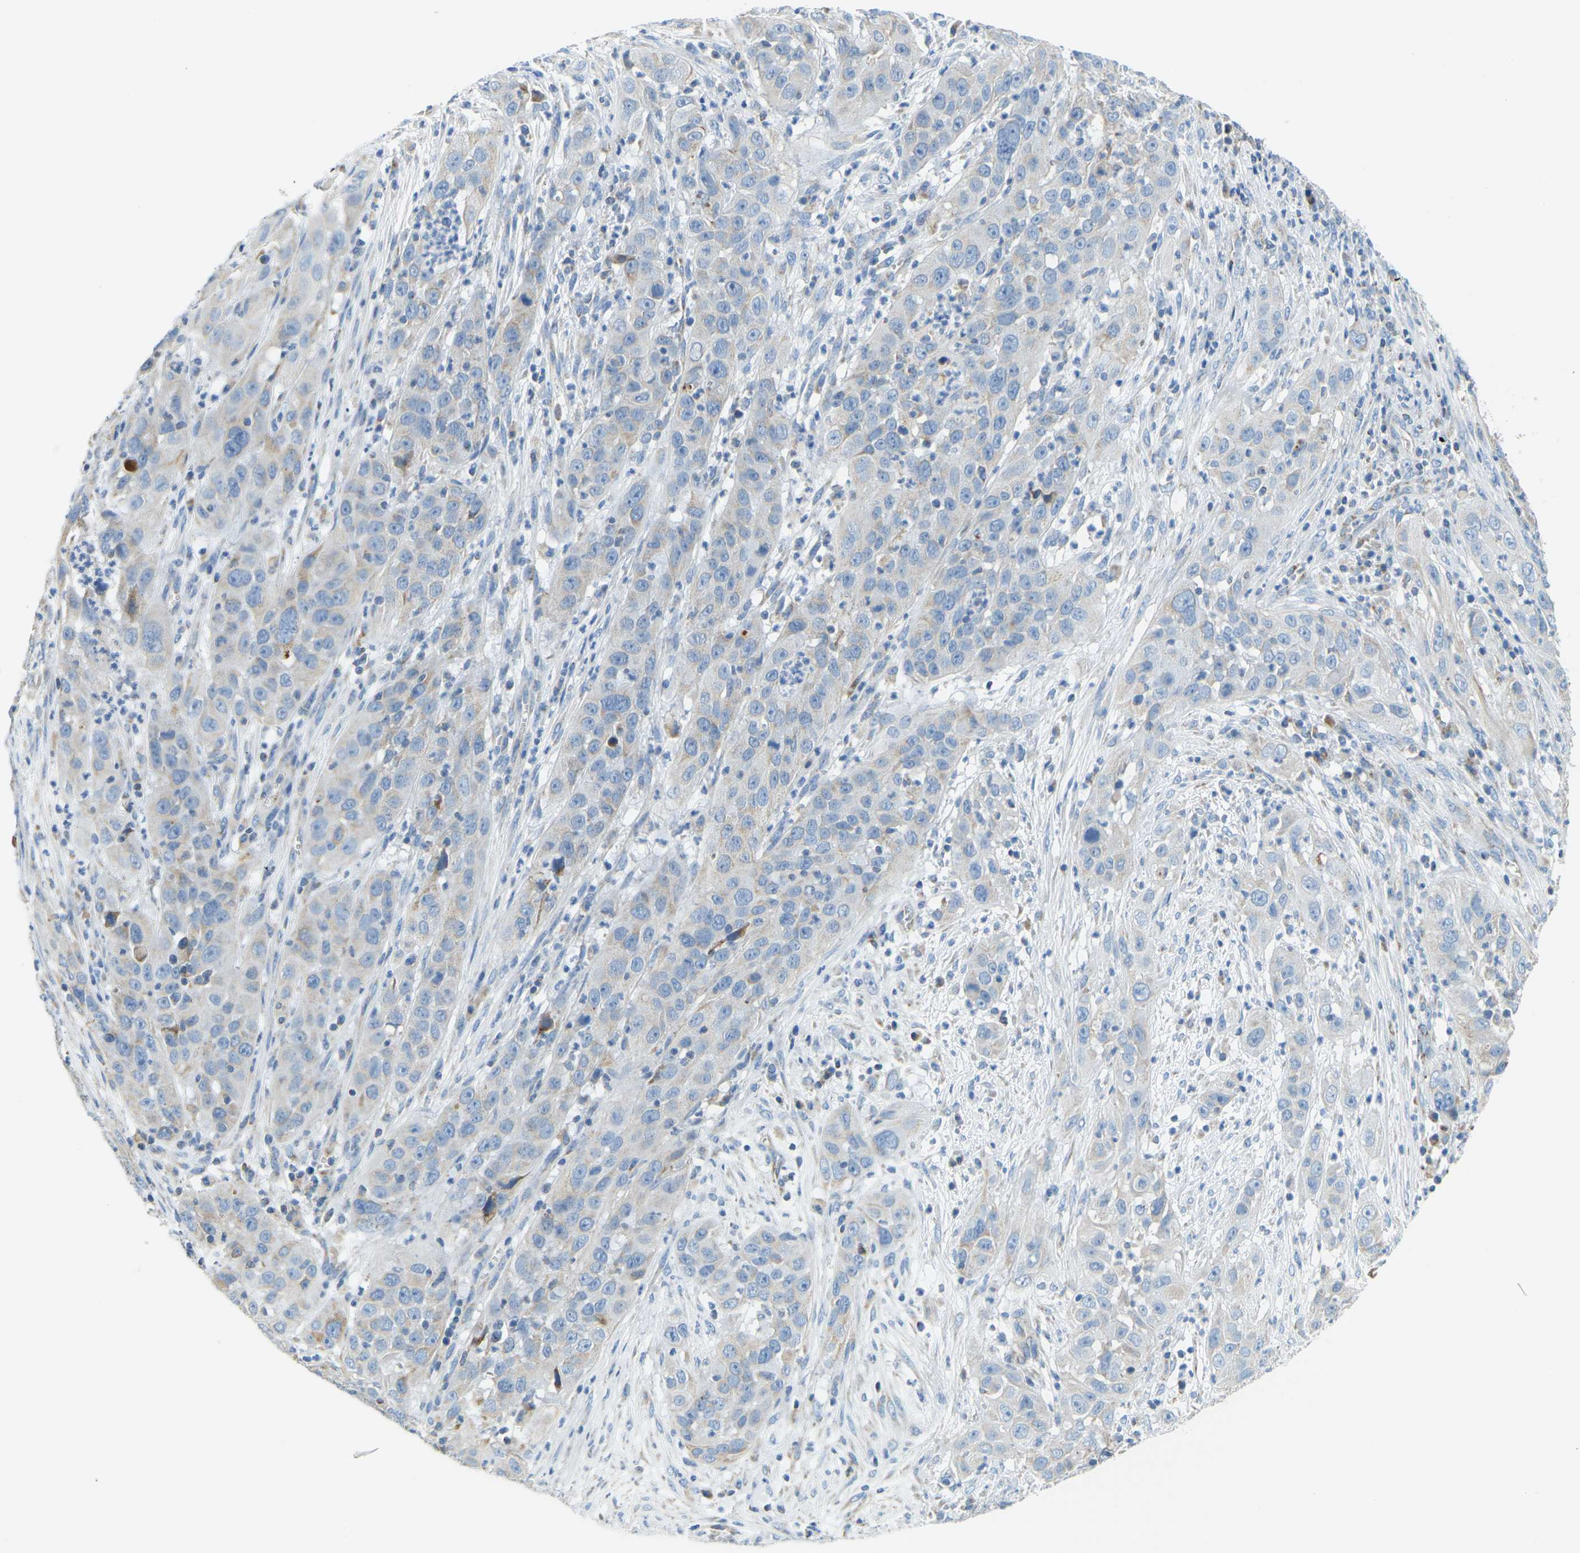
{"staining": {"intensity": "negative", "quantity": "none", "location": "none"}, "tissue": "cervical cancer", "cell_type": "Tumor cells", "image_type": "cancer", "snomed": [{"axis": "morphology", "description": "Squamous cell carcinoma, NOS"}, {"axis": "topography", "description": "Cervix"}], "caption": "This photomicrograph is of cervical cancer (squamous cell carcinoma) stained with immunohistochemistry (IHC) to label a protein in brown with the nuclei are counter-stained blue. There is no staining in tumor cells.", "gene": "GDA", "patient": {"sex": "female", "age": 32}}